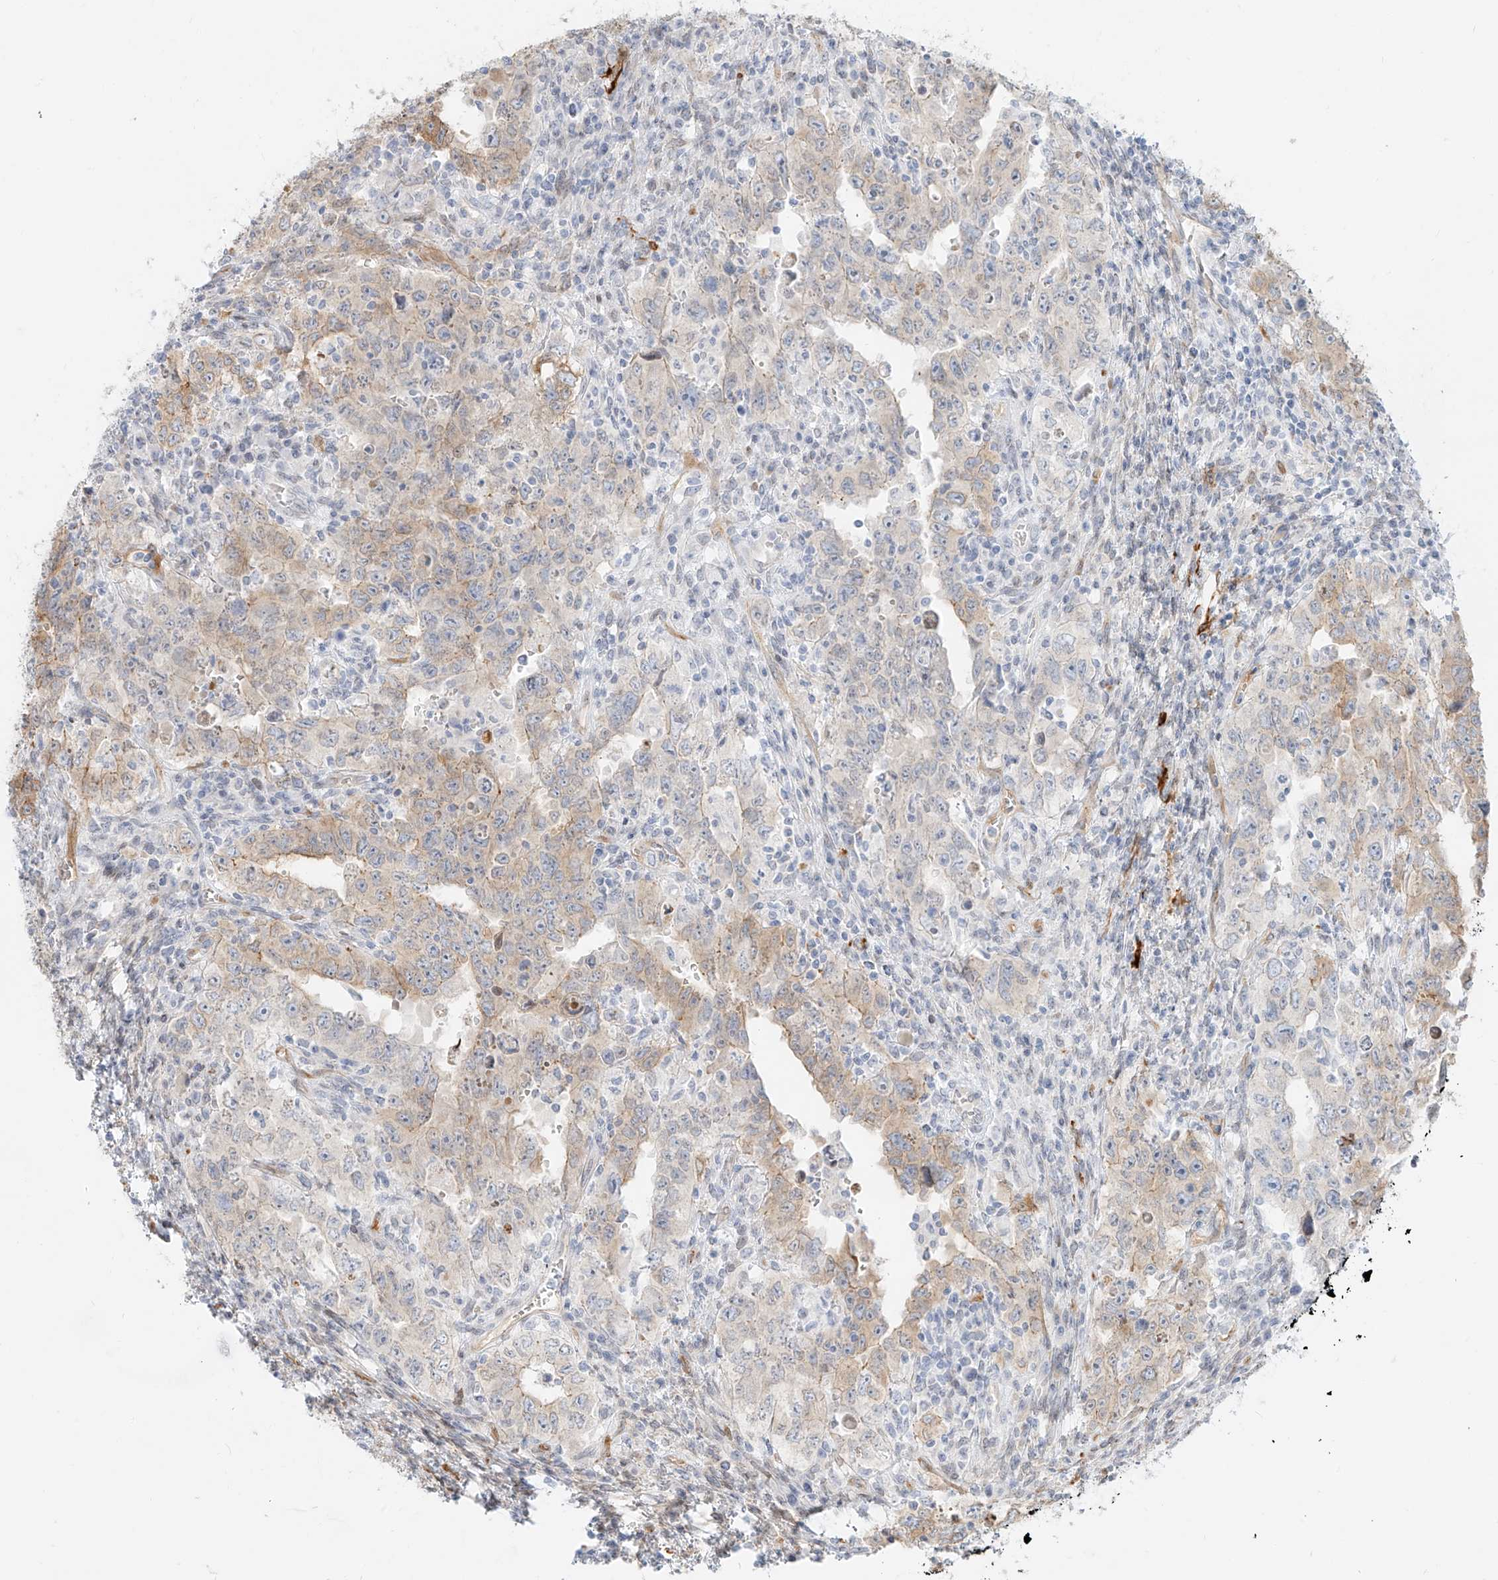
{"staining": {"intensity": "weak", "quantity": "25%-75%", "location": "cytoplasmic/membranous"}, "tissue": "testis cancer", "cell_type": "Tumor cells", "image_type": "cancer", "snomed": [{"axis": "morphology", "description": "Carcinoma, Embryonal, NOS"}, {"axis": "topography", "description": "Testis"}], "caption": "Embryonal carcinoma (testis) stained with DAB (3,3'-diaminobenzidine) immunohistochemistry (IHC) exhibits low levels of weak cytoplasmic/membranous staining in approximately 25%-75% of tumor cells.", "gene": "NHSL1", "patient": {"sex": "male", "age": 26}}